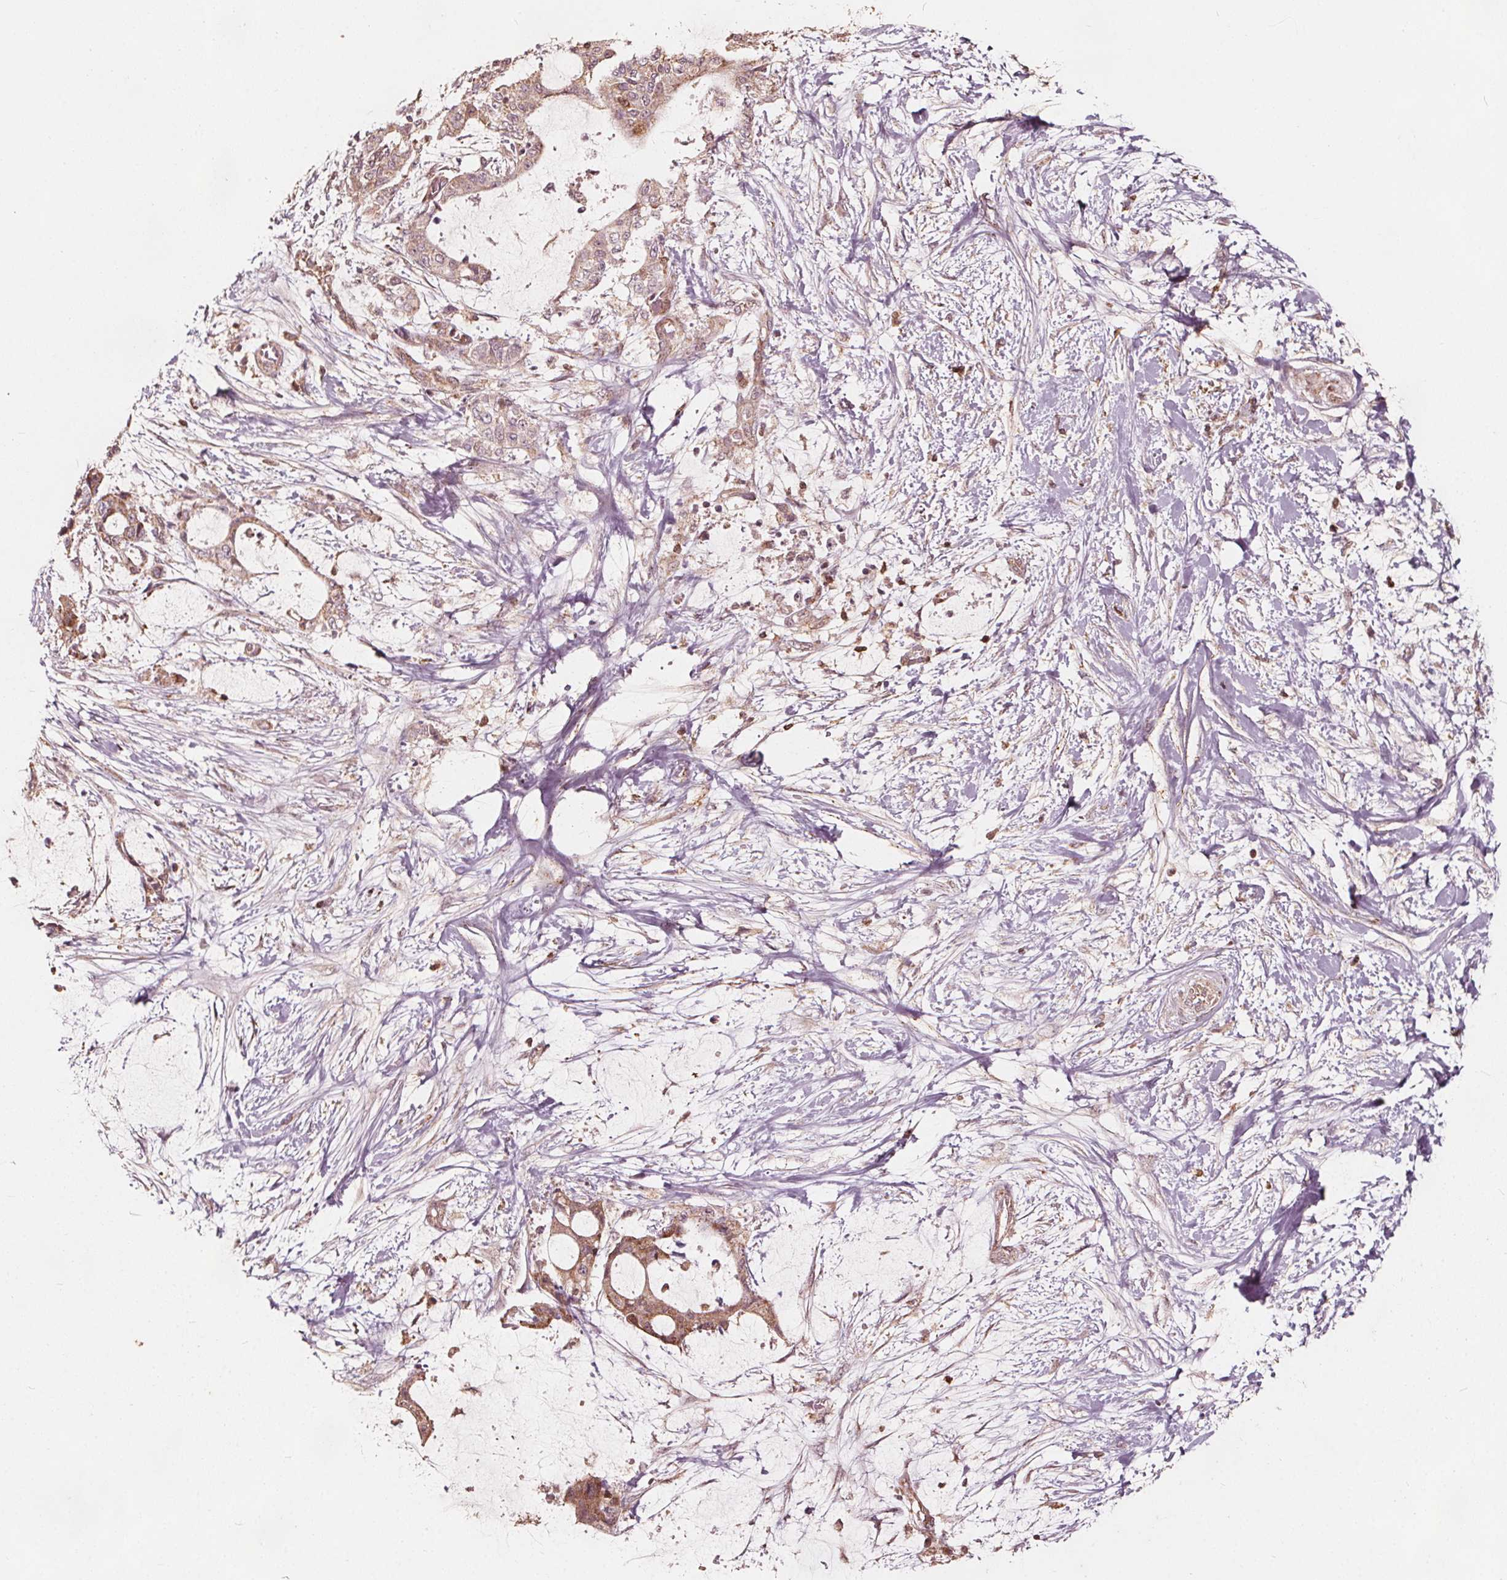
{"staining": {"intensity": "moderate", "quantity": ">75%", "location": "cytoplasmic/membranous"}, "tissue": "liver cancer", "cell_type": "Tumor cells", "image_type": "cancer", "snomed": [{"axis": "morphology", "description": "Cholangiocarcinoma"}, {"axis": "topography", "description": "Liver"}], "caption": "Immunohistochemistry of human cholangiocarcinoma (liver) shows medium levels of moderate cytoplasmic/membranous expression in approximately >75% of tumor cells. (Brightfield microscopy of DAB IHC at high magnification).", "gene": "AIP", "patient": {"sex": "female", "age": 73}}